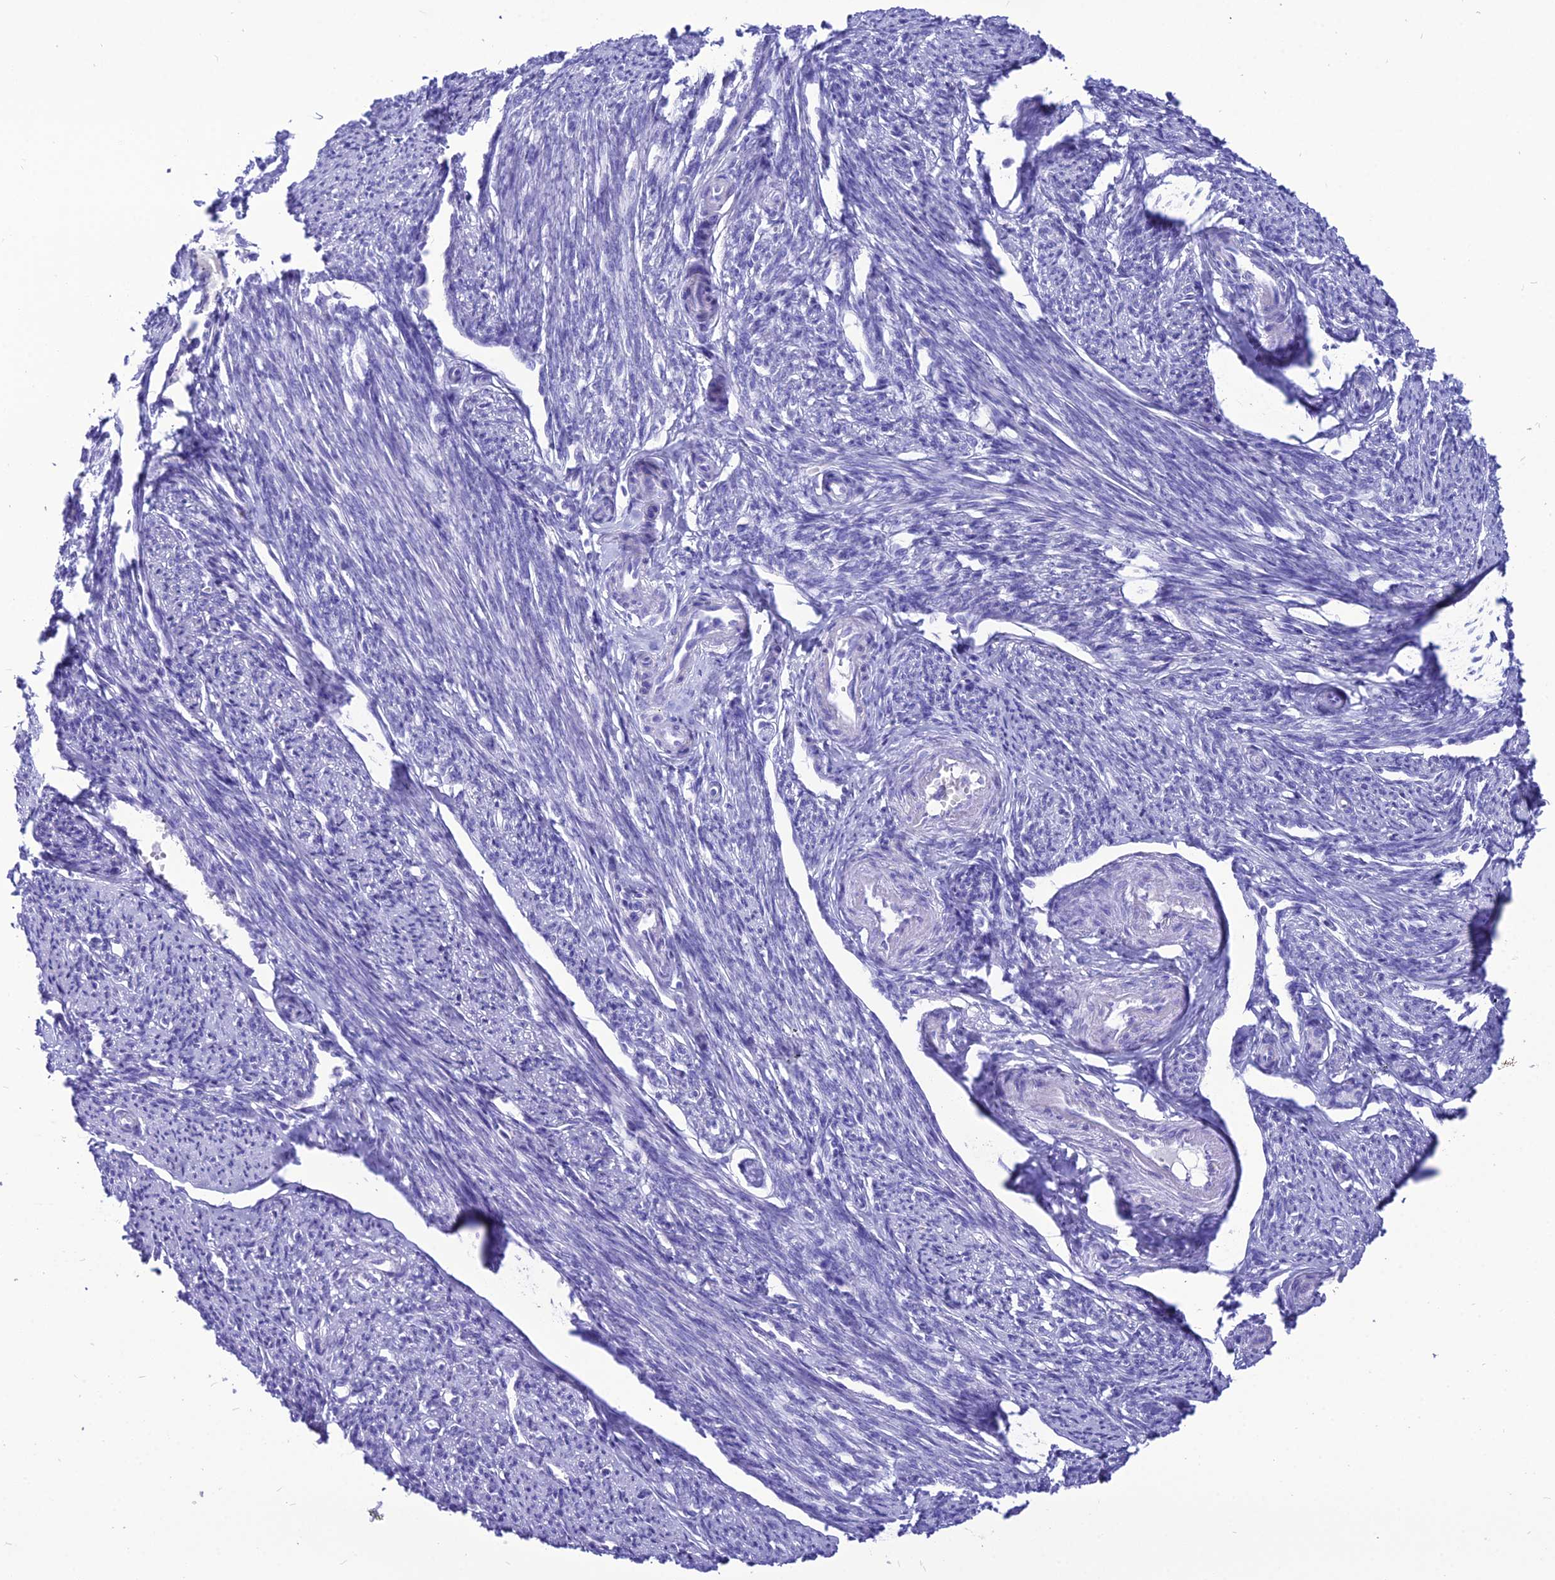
{"staining": {"intensity": "negative", "quantity": "none", "location": "none"}, "tissue": "smooth muscle", "cell_type": "Smooth muscle cells", "image_type": "normal", "snomed": [{"axis": "morphology", "description": "Normal tissue, NOS"}, {"axis": "topography", "description": "Smooth muscle"}, {"axis": "topography", "description": "Uterus"}], "caption": "This histopathology image is of normal smooth muscle stained with immunohistochemistry (IHC) to label a protein in brown with the nuclei are counter-stained blue. There is no positivity in smooth muscle cells.", "gene": "PNMA5", "patient": {"sex": "female", "age": 59}}